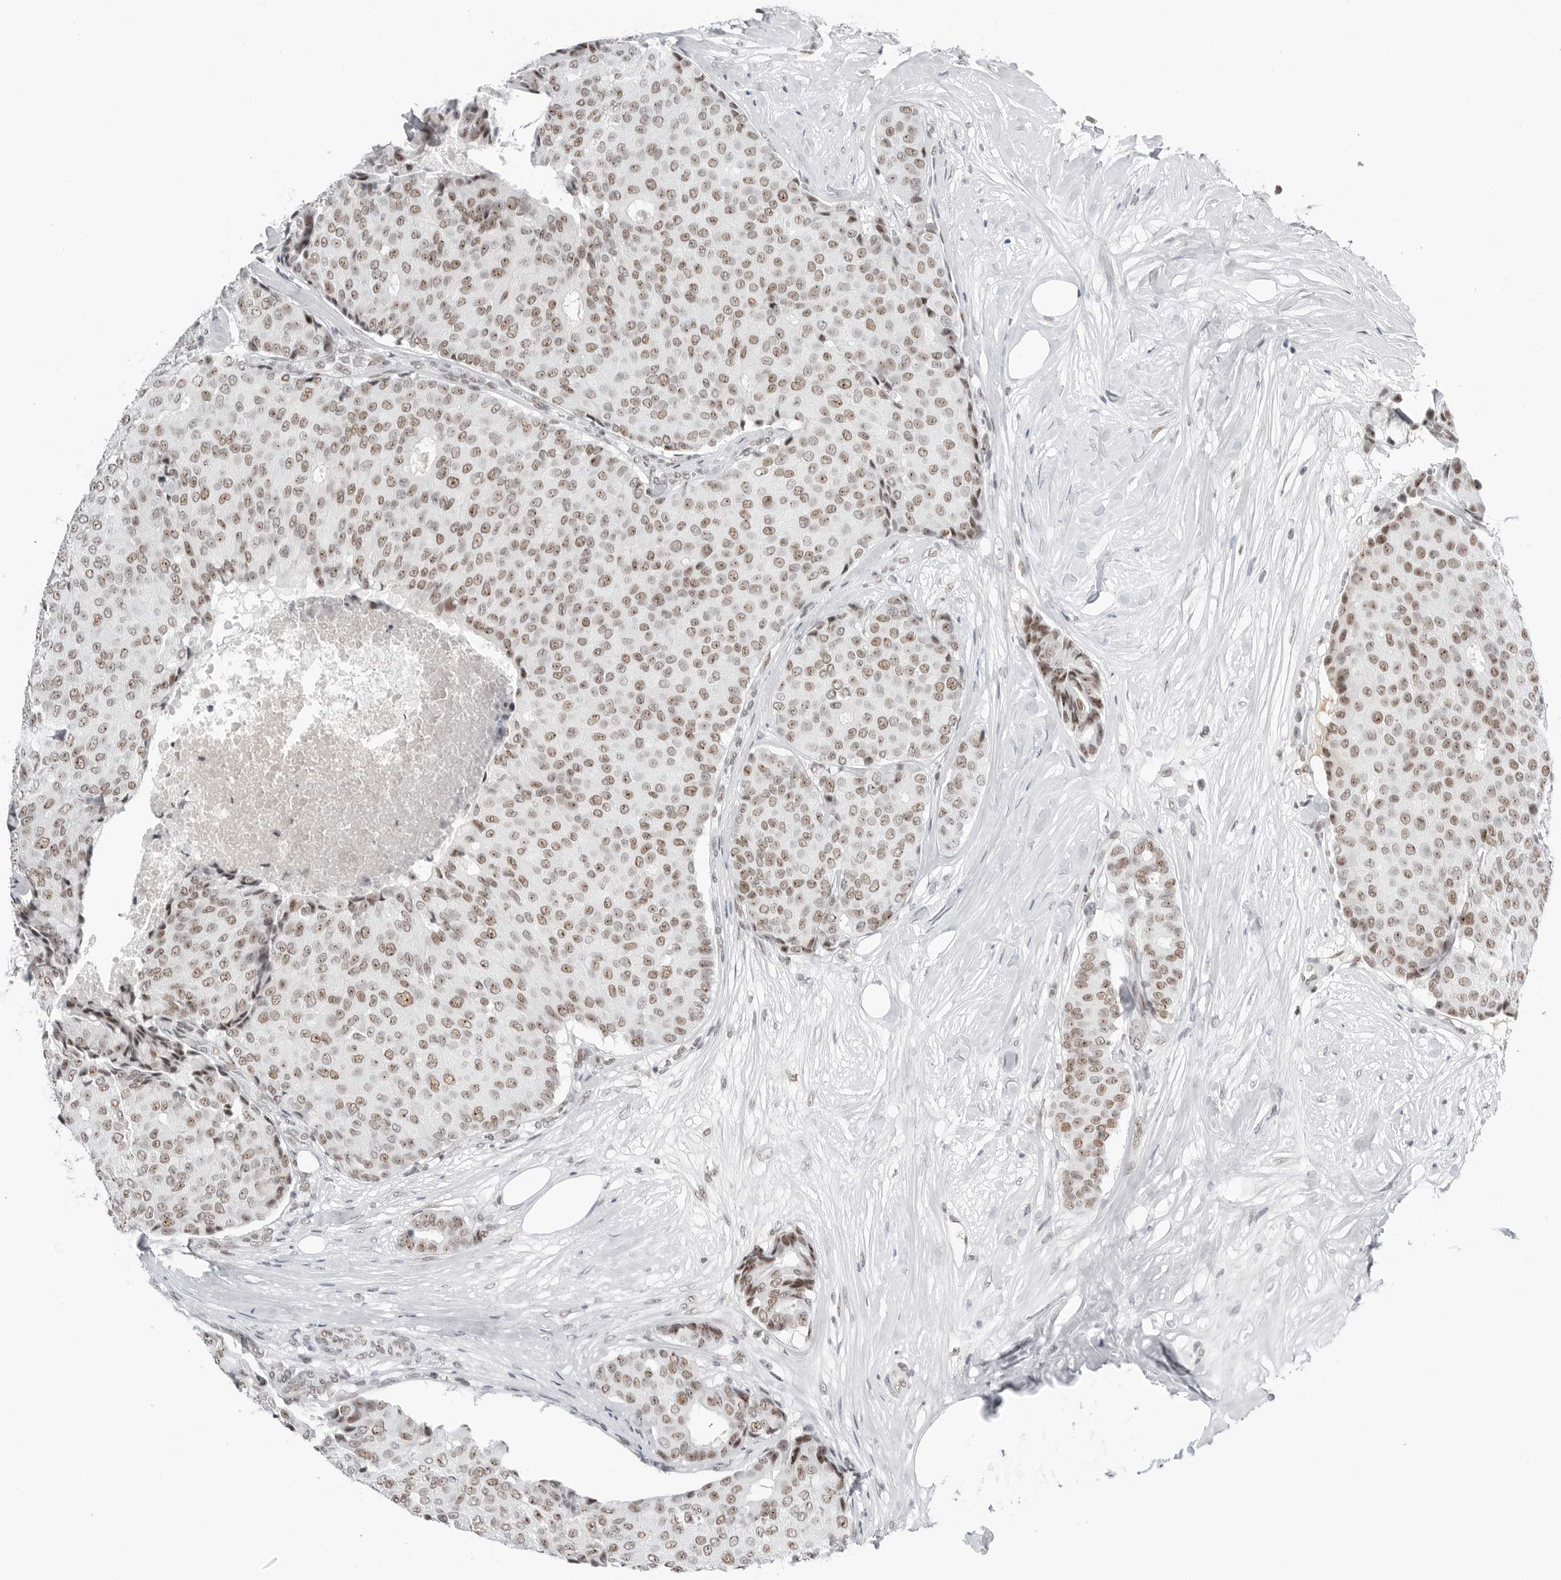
{"staining": {"intensity": "moderate", "quantity": ">75%", "location": "nuclear"}, "tissue": "breast cancer", "cell_type": "Tumor cells", "image_type": "cancer", "snomed": [{"axis": "morphology", "description": "Duct carcinoma"}, {"axis": "topography", "description": "Breast"}], "caption": "High-magnification brightfield microscopy of infiltrating ductal carcinoma (breast) stained with DAB (3,3'-diaminobenzidine) (brown) and counterstained with hematoxylin (blue). tumor cells exhibit moderate nuclear positivity is seen in approximately>75% of cells.", "gene": "WRAP53", "patient": {"sex": "female", "age": 75}}